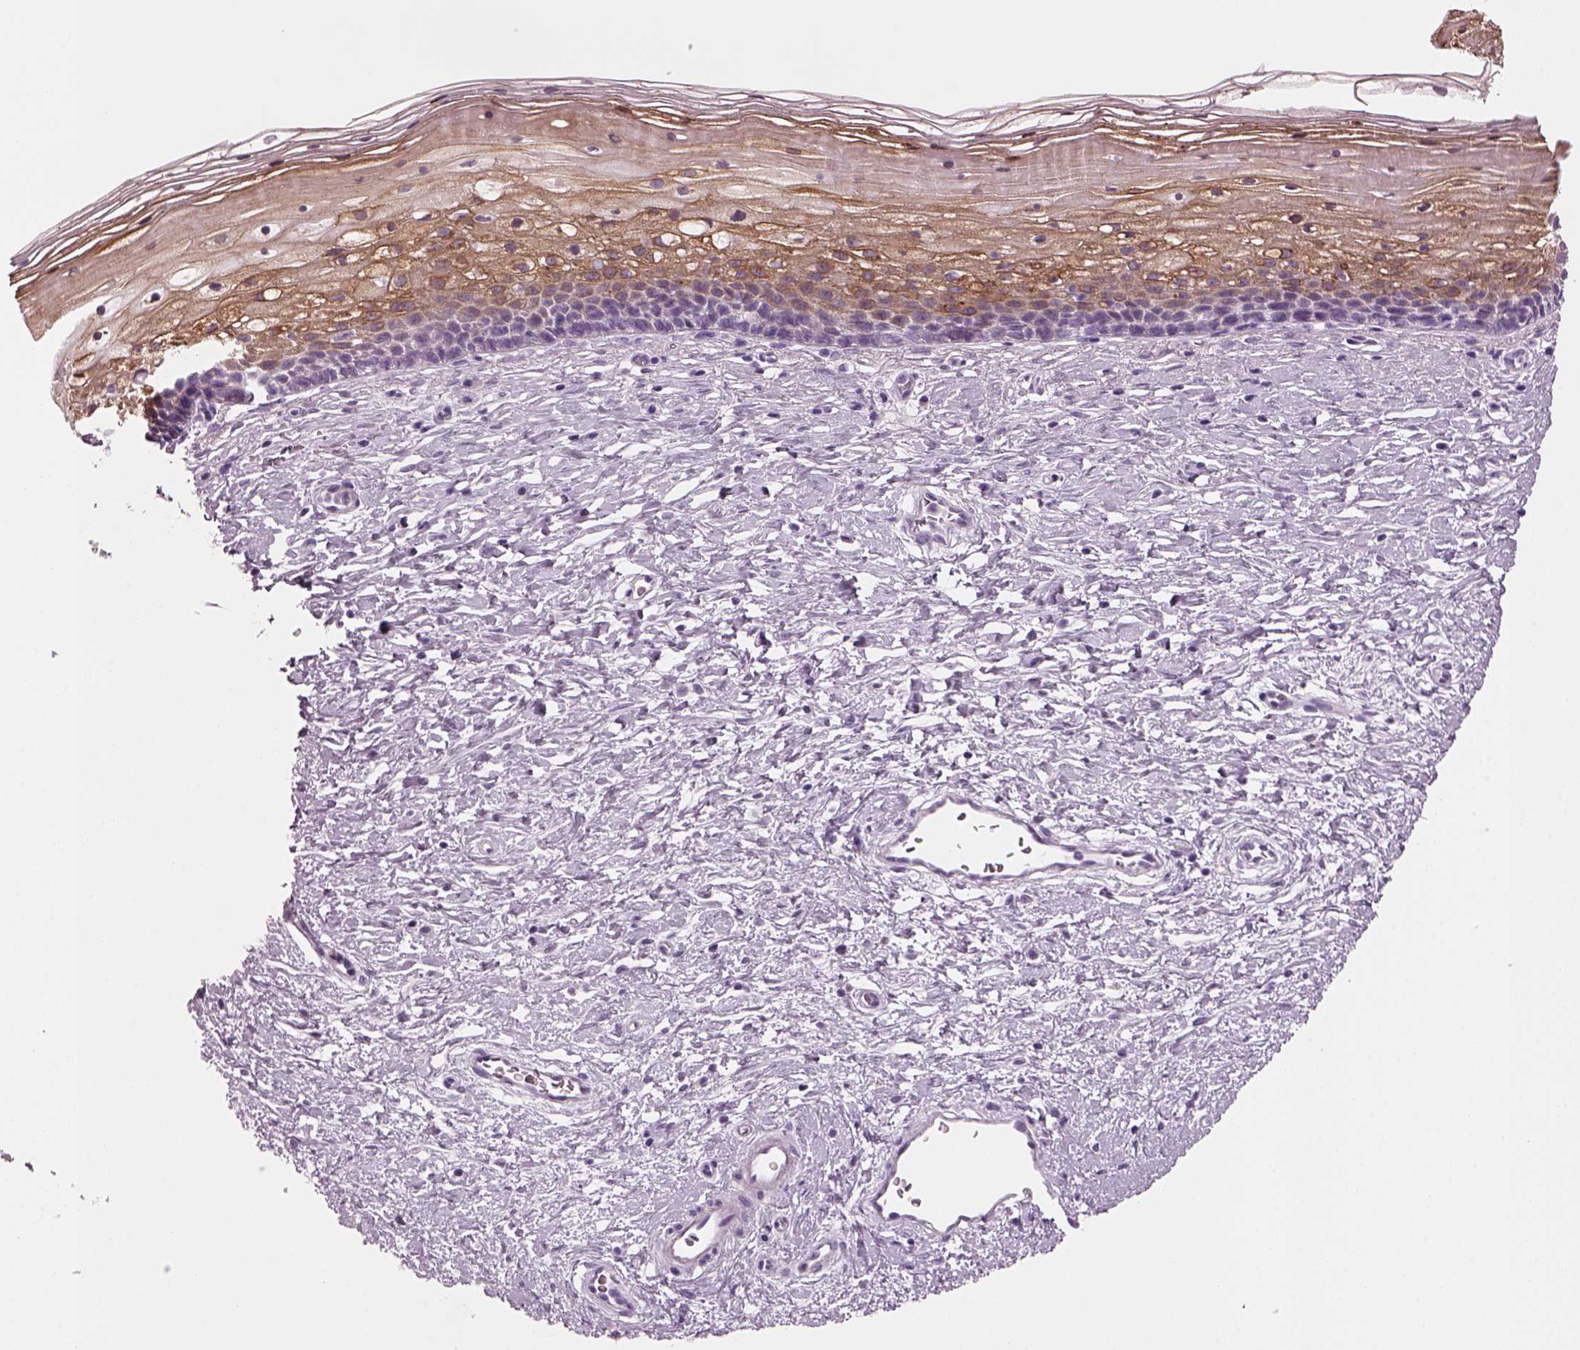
{"staining": {"intensity": "negative", "quantity": "none", "location": "none"}, "tissue": "cervix", "cell_type": "Glandular cells", "image_type": "normal", "snomed": [{"axis": "morphology", "description": "Normal tissue, NOS"}, {"axis": "topography", "description": "Cervix"}], "caption": "Immunohistochemical staining of normal cervix demonstrates no significant positivity in glandular cells.", "gene": "PRR9", "patient": {"sex": "female", "age": 34}}